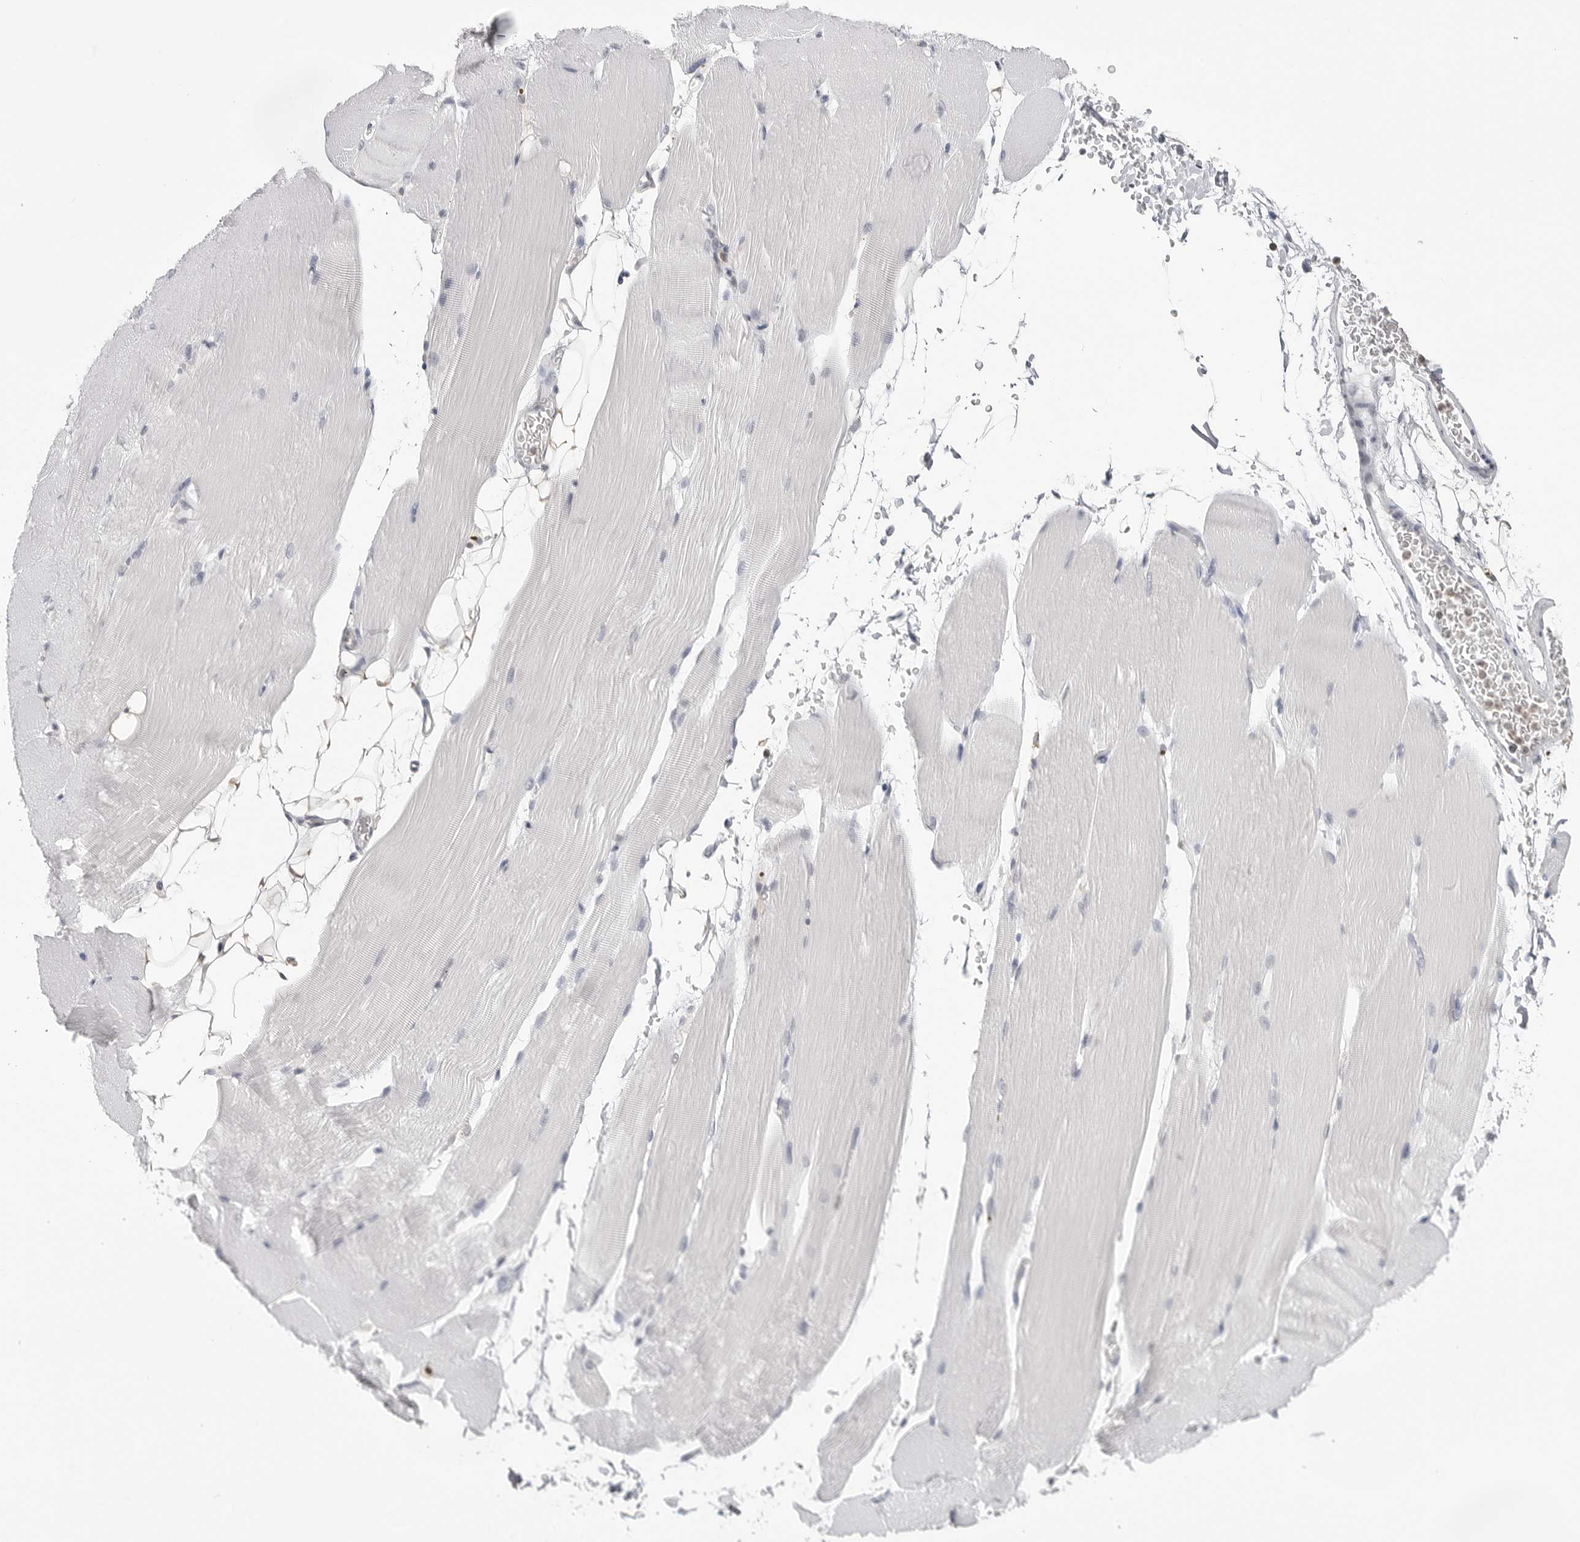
{"staining": {"intensity": "negative", "quantity": "none", "location": "none"}, "tissue": "skeletal muscle", "cell_type": "Myocytes", "image_type": "normal", "snomed": [{"axis": "morphology", "description": "Normal tissue, NOS"}, {"axis": "topography", "description": "Skeletal muscle"}, {"axis": "topography", "description": "Parathyroid gland"}], "caption": "Myocytes show no significant protein staining in normal skeletal muscle.", "gene": "YWHAG", "patient": {"sex": "female", "age": 37}}